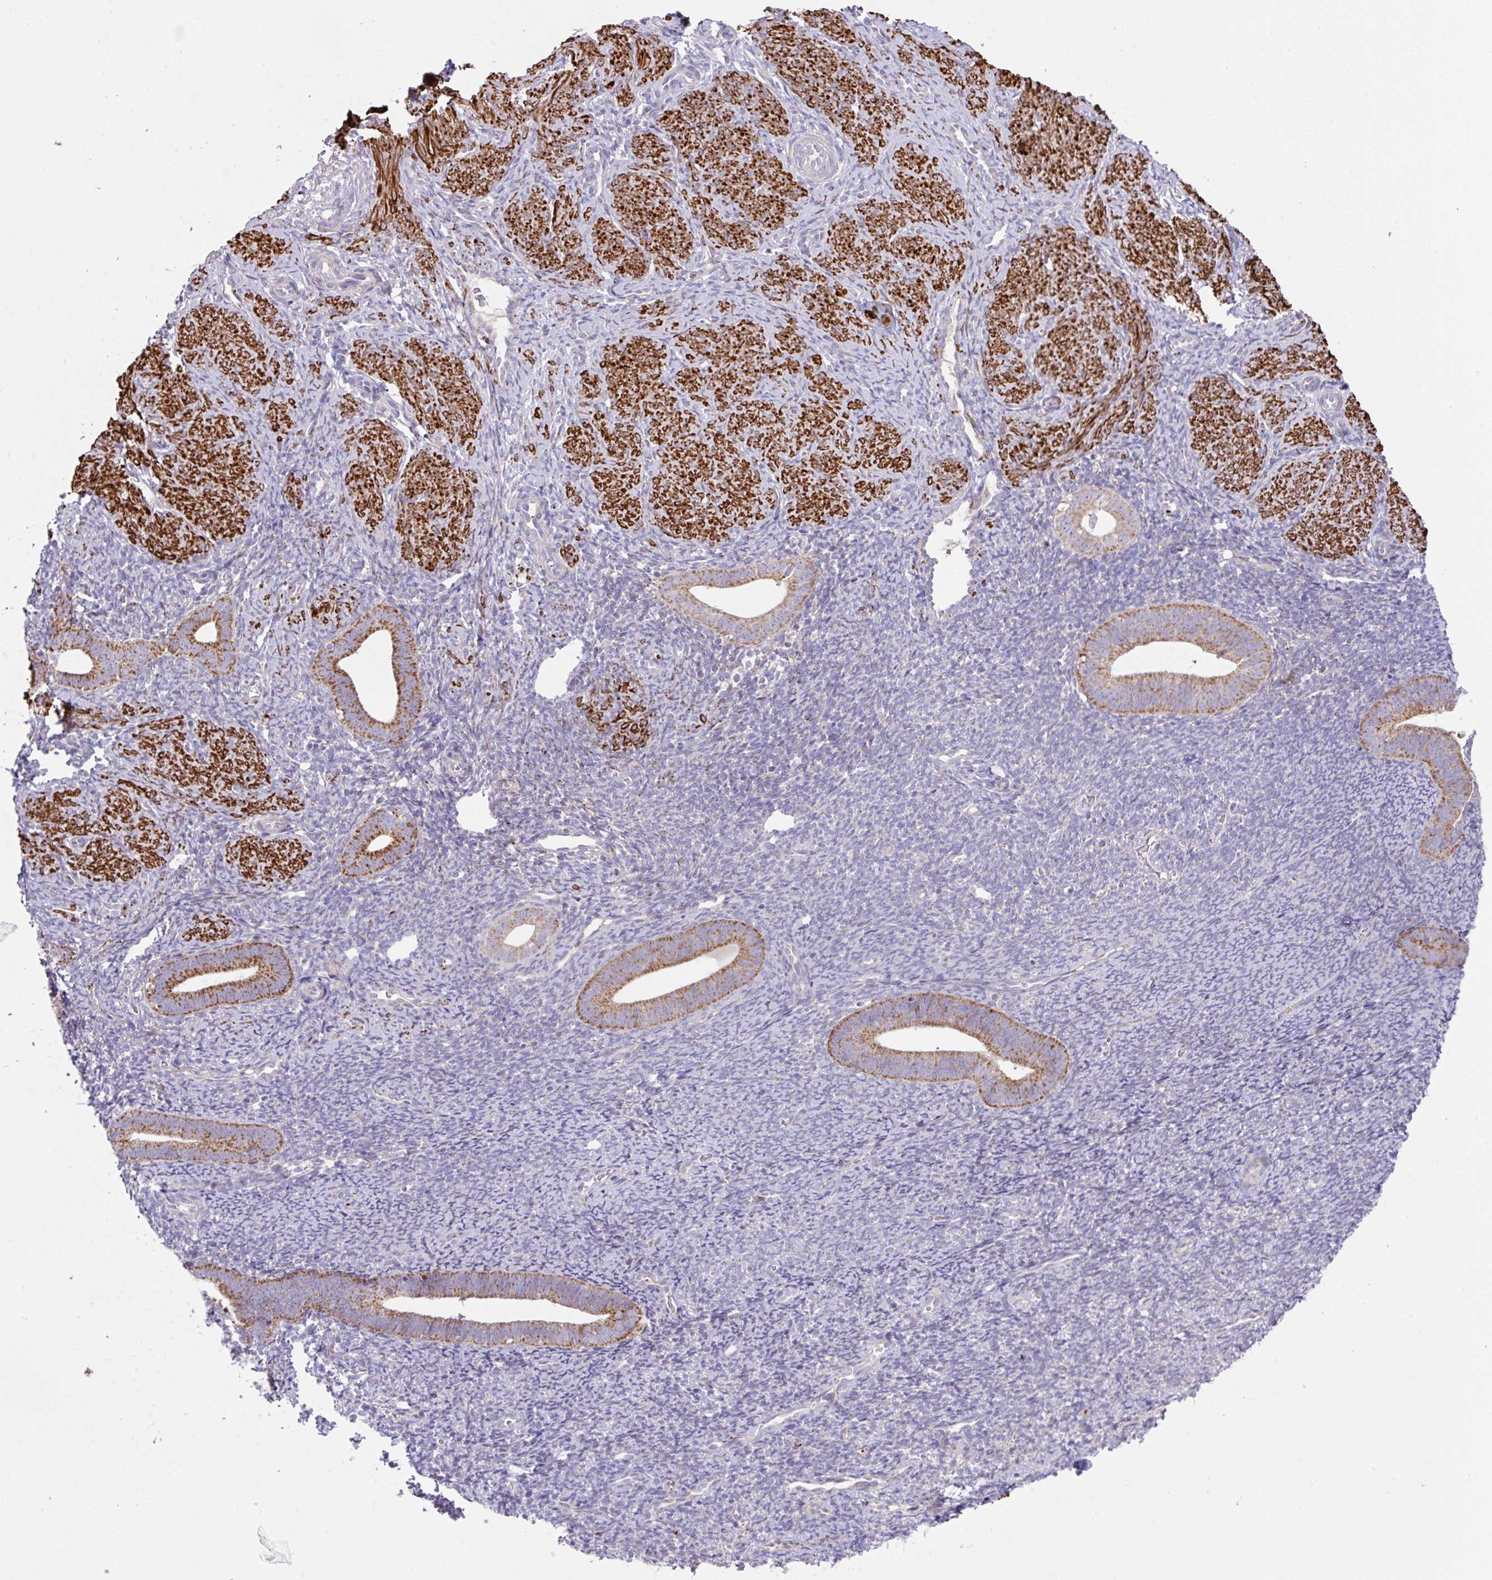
{"staining": {"intensity": "negative", "quantity": "none", "location": "none"}, "tissue": "endometrium", "cell_type": "Cells in endometrial stroma", "image_type": "normal", "snomed": [{"axis": "morphology", "description": "Normal tissue, NOS"}, {"axis": "topography", "description": "Endometrium"}], "caption": "Immunohistochemistry (IHC) image of benign human endometrium stained for a protein (brown), which exhibits no expression in cells in endometrial stroma.", "gene": "CHDH", "patient": {"sex": "female", "age": 39}}